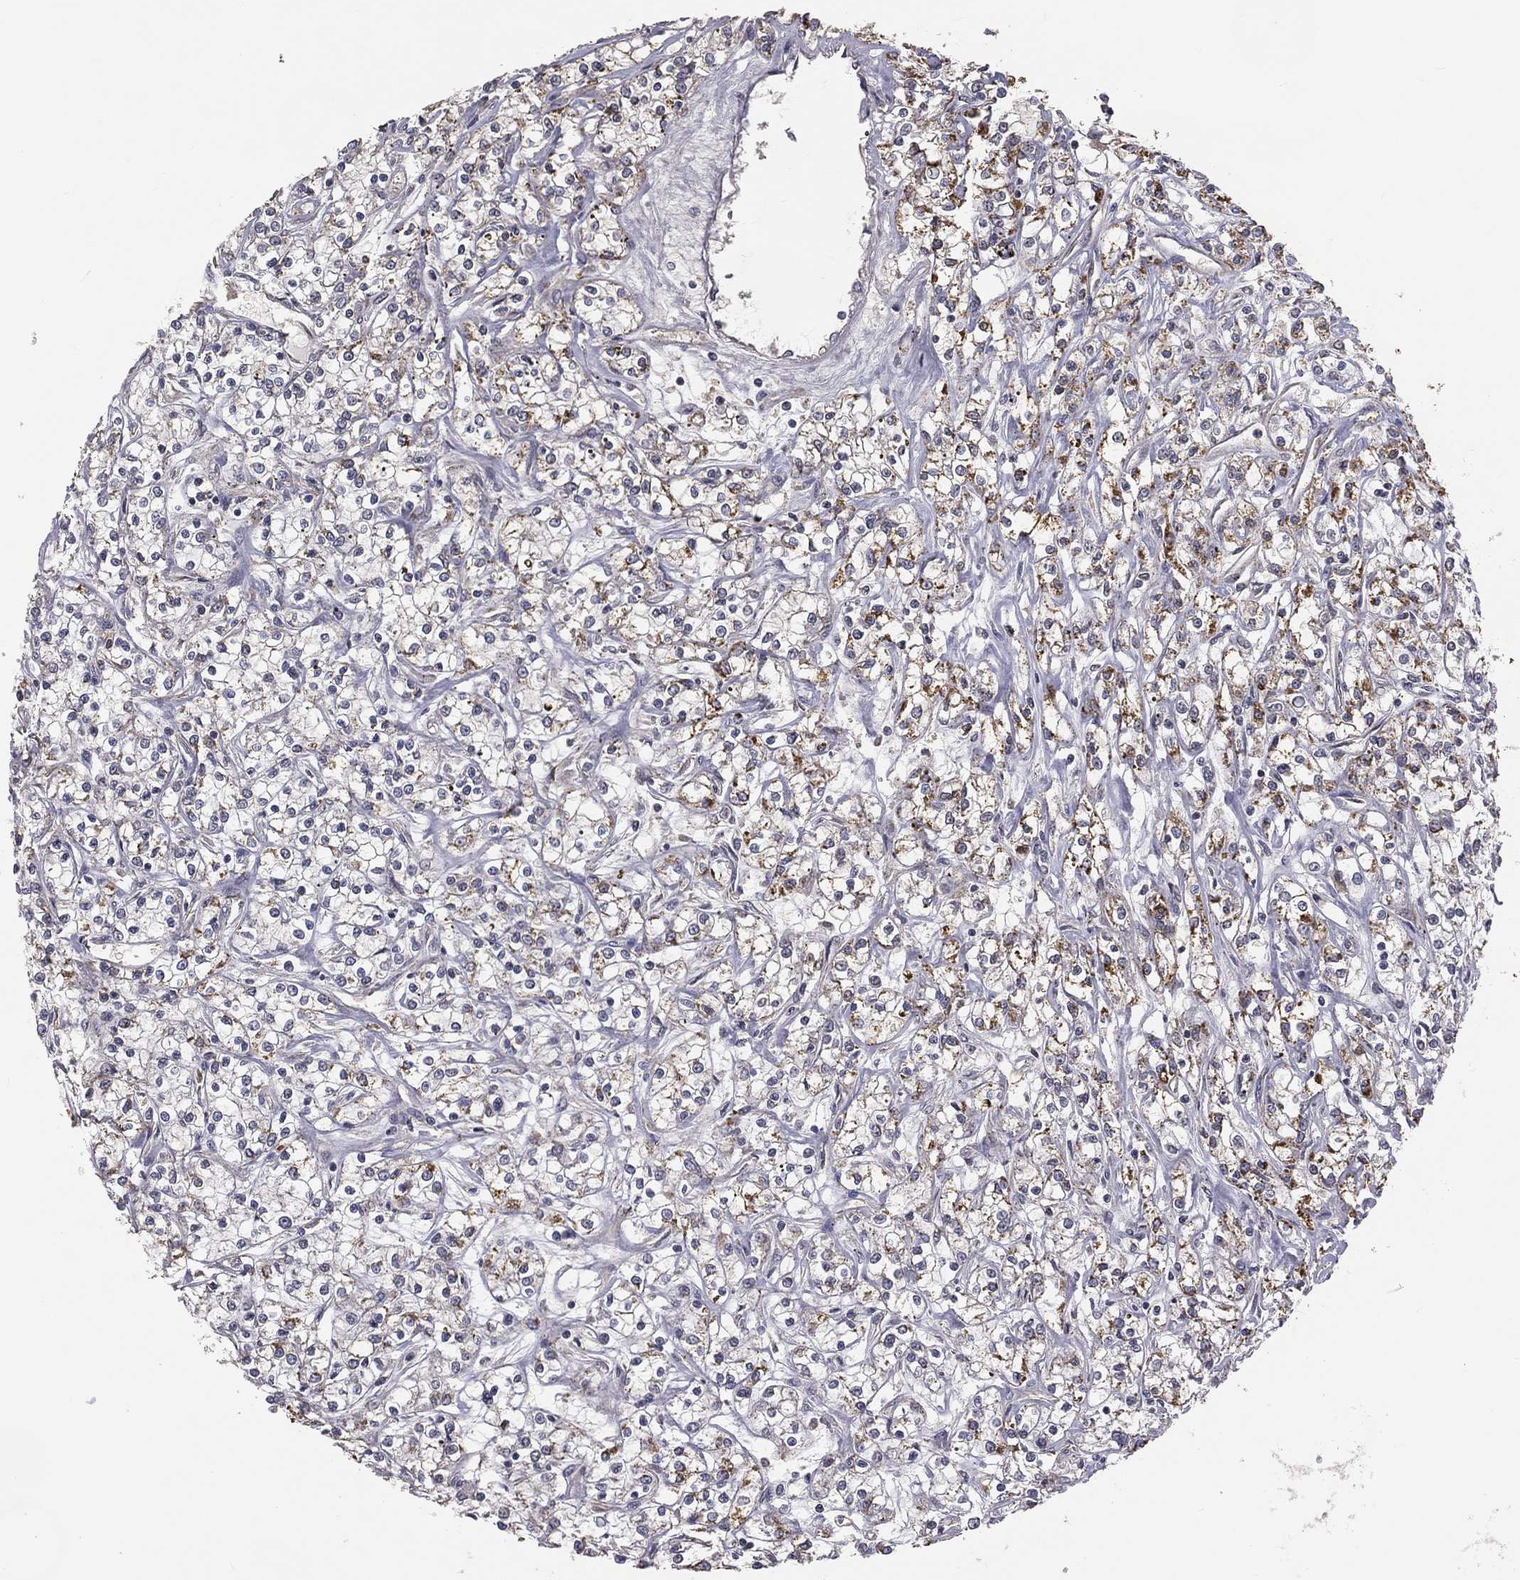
{"staining": {"intensity": "moderate", "quantity": ">75%", "location": "cytoplasmic/membranous"}, "tissue": "renal cancer", "cell_type": "Tumor cells", "image_type": "cancer", "snomed": [{"axis": "morphology", "description": "Adenocarcinoma, NOS"}, {"axis": "topography", "description": "Kidney"}], "caption": "IHC histopathology image of neoplastic tissue: renal adenocarcinoma stained using immunohistochemistry (IHC) demonstrates medium levels of moderate protein expression localized specifically in the cytoplasmic/membranous of tumor cells, appearing as a cytoplasmic/membranous brown color.", "gene": "MRPL46", "patient": {"sex": "female", "age": 59}}